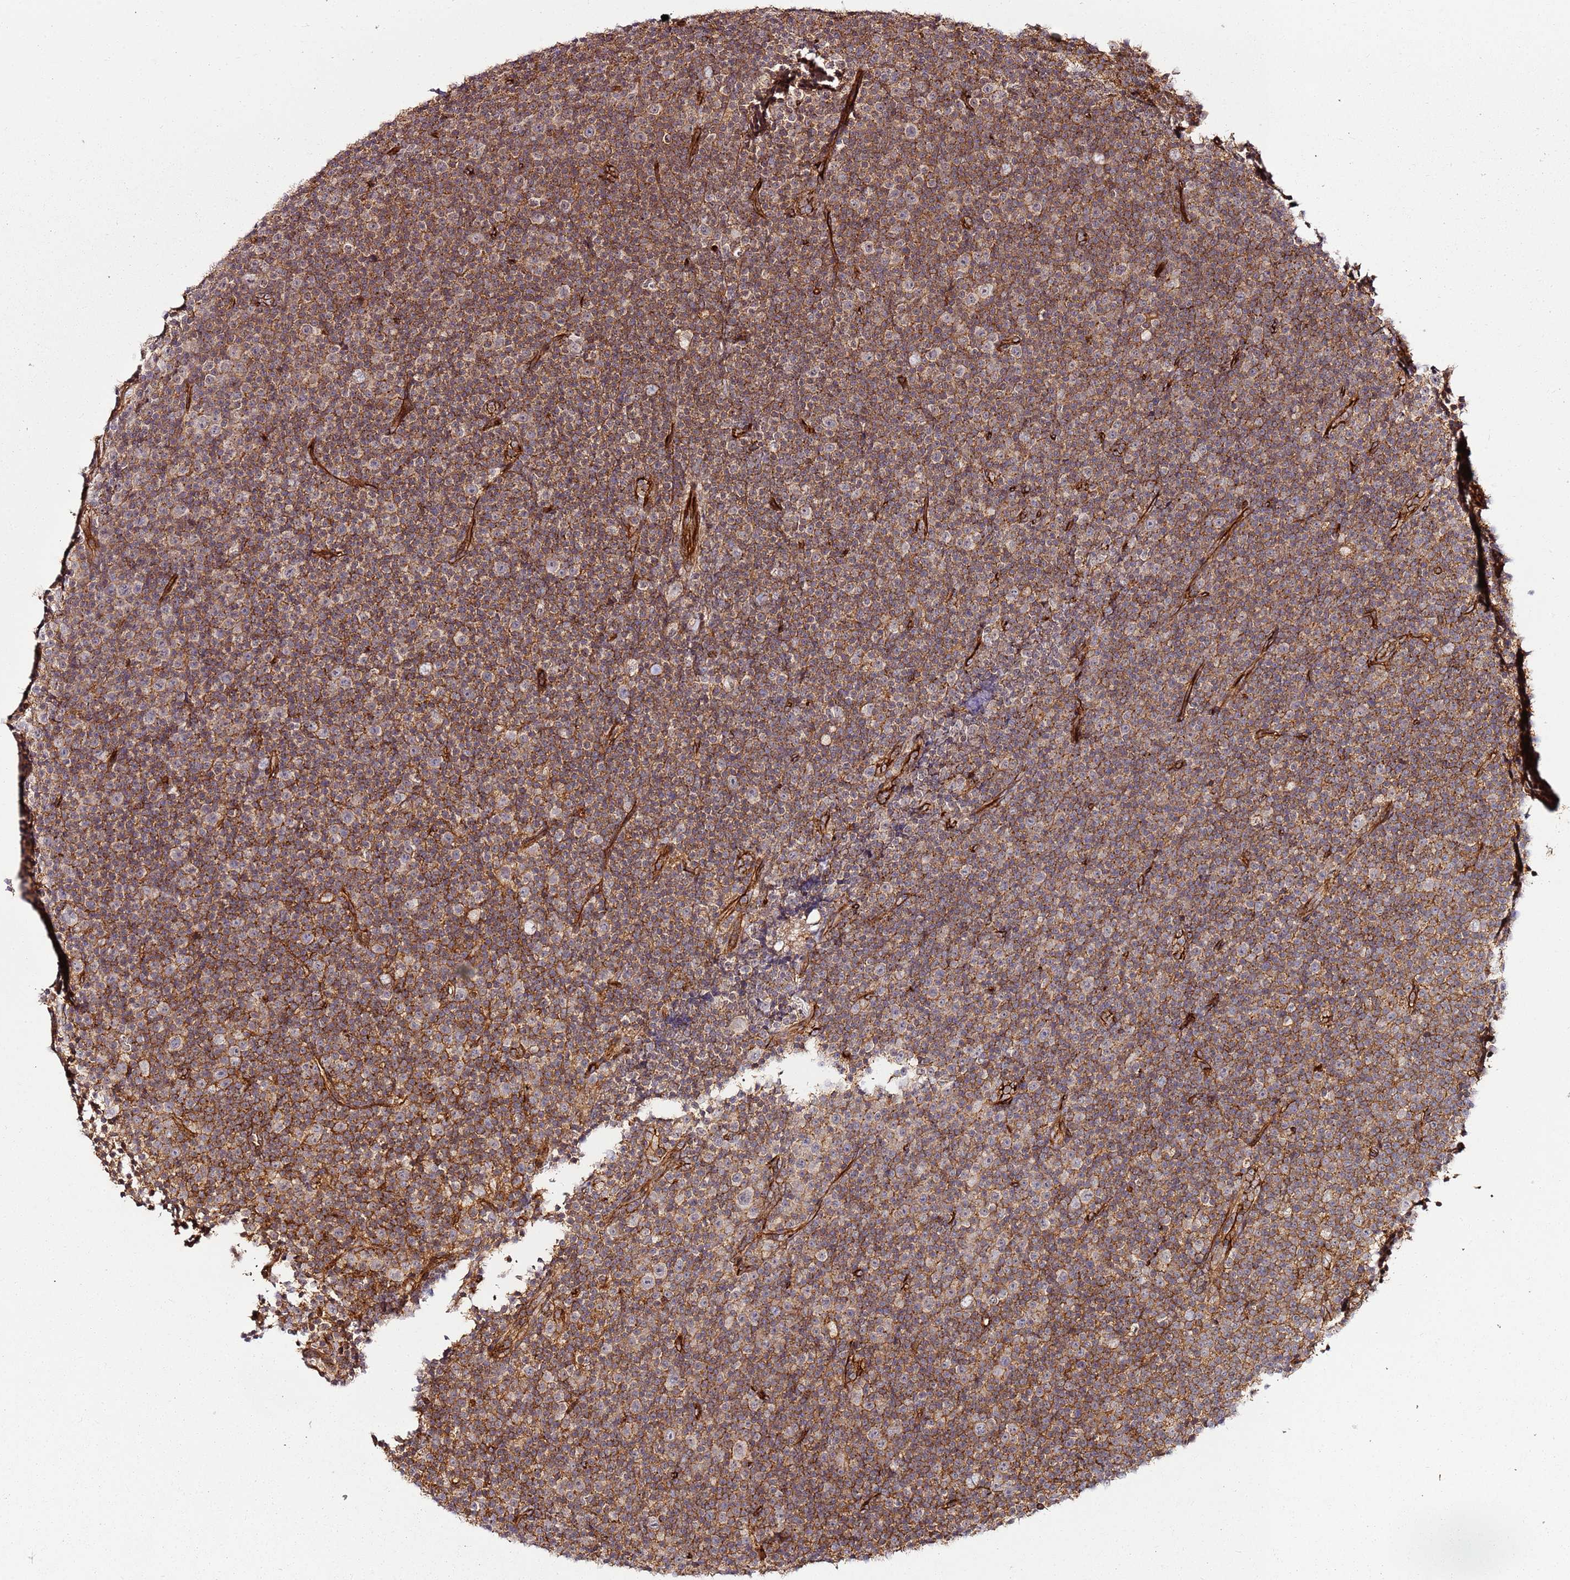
{"staining": {"intensity": "moderate", "quantity": ">75%", "location": "cytoplasmic/membranous"}, "tissue": "lymphoma", "cell_type": "Tumor cells", "image_type": "cancer", "snomed": [{"axis": "morphology", "description": "Malignant lymphoma, non-Hodgkin's type, Low grade"}, {"axis": "topography", "description": "Lymph node"}], "caption": "Low-grade malignant lymphoma, non-Hodgkin's type tissue demonstrates moderate cytoplasmic/membranous positivity in approximately >75% of tumor cells, visualized by immunohistochemistry.", "gene": "CCNYL1", "patient": {"sex": "female", "age": 67}}